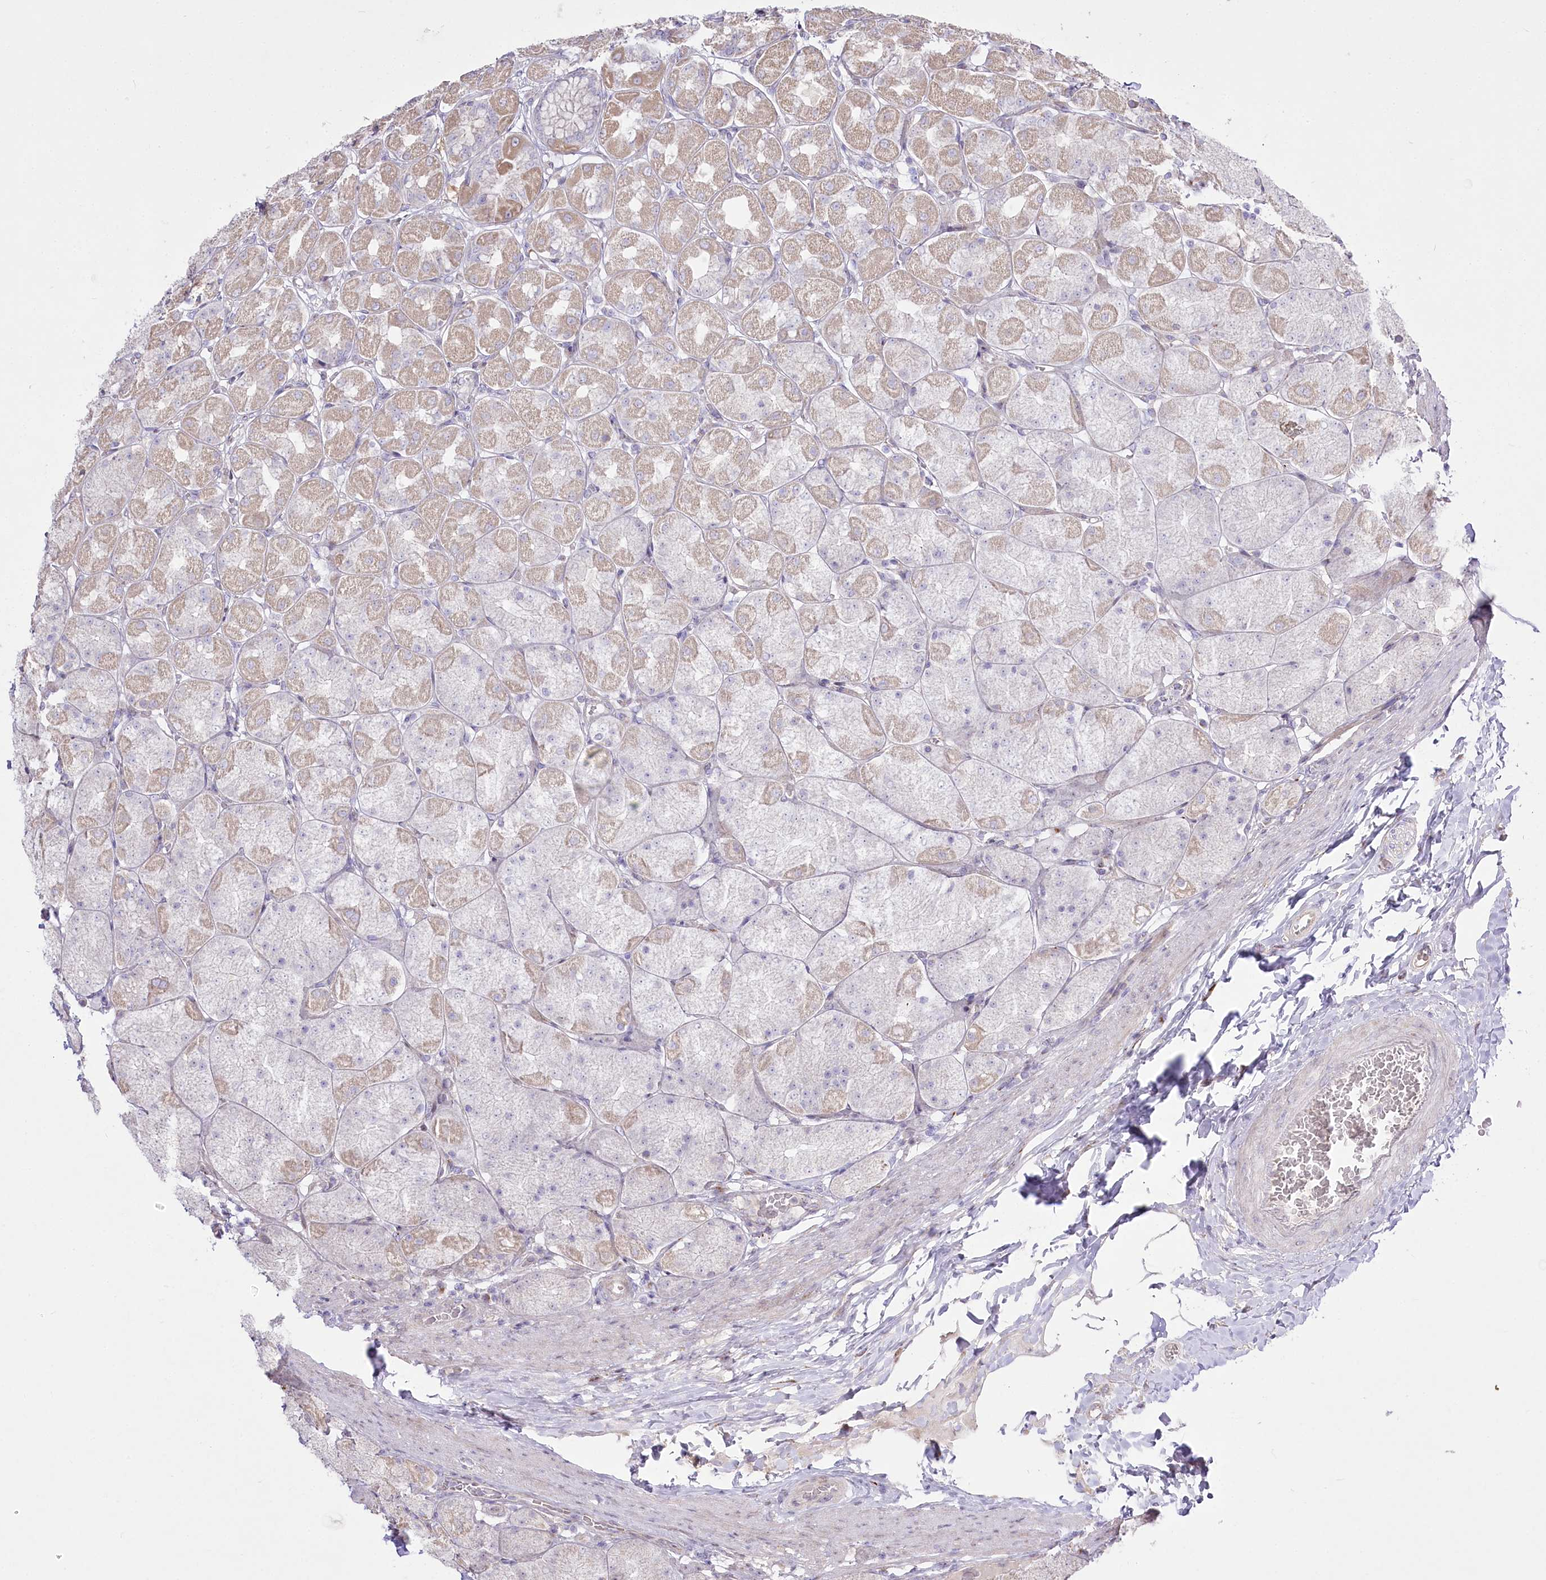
{"staining": {"intensity": "weak", "quantity": "25%-75%", "location": "cytoplasmic/membranous,nuclear"}, "tissue": "stomach", "cell_type": "Glandular cells", "image_type": "normal", "snomed": [{"axis": "morphology", "description": "Normal tissue, NOS"}, {"axis": "topography", "description": "Stomach, upper"}], "caption": "Protein expression analysis of benign stomach demonstrates weak cytoplasmic/membranous,nuclear expression in about 25%-75% of glandular cells. The protein is stained brown, and the nuclei are stained in blue (DAB IHC with brightfield microscopy, high magnification).", "gene": "CEP164", "patient": {"sex": "female", "age": 56}}